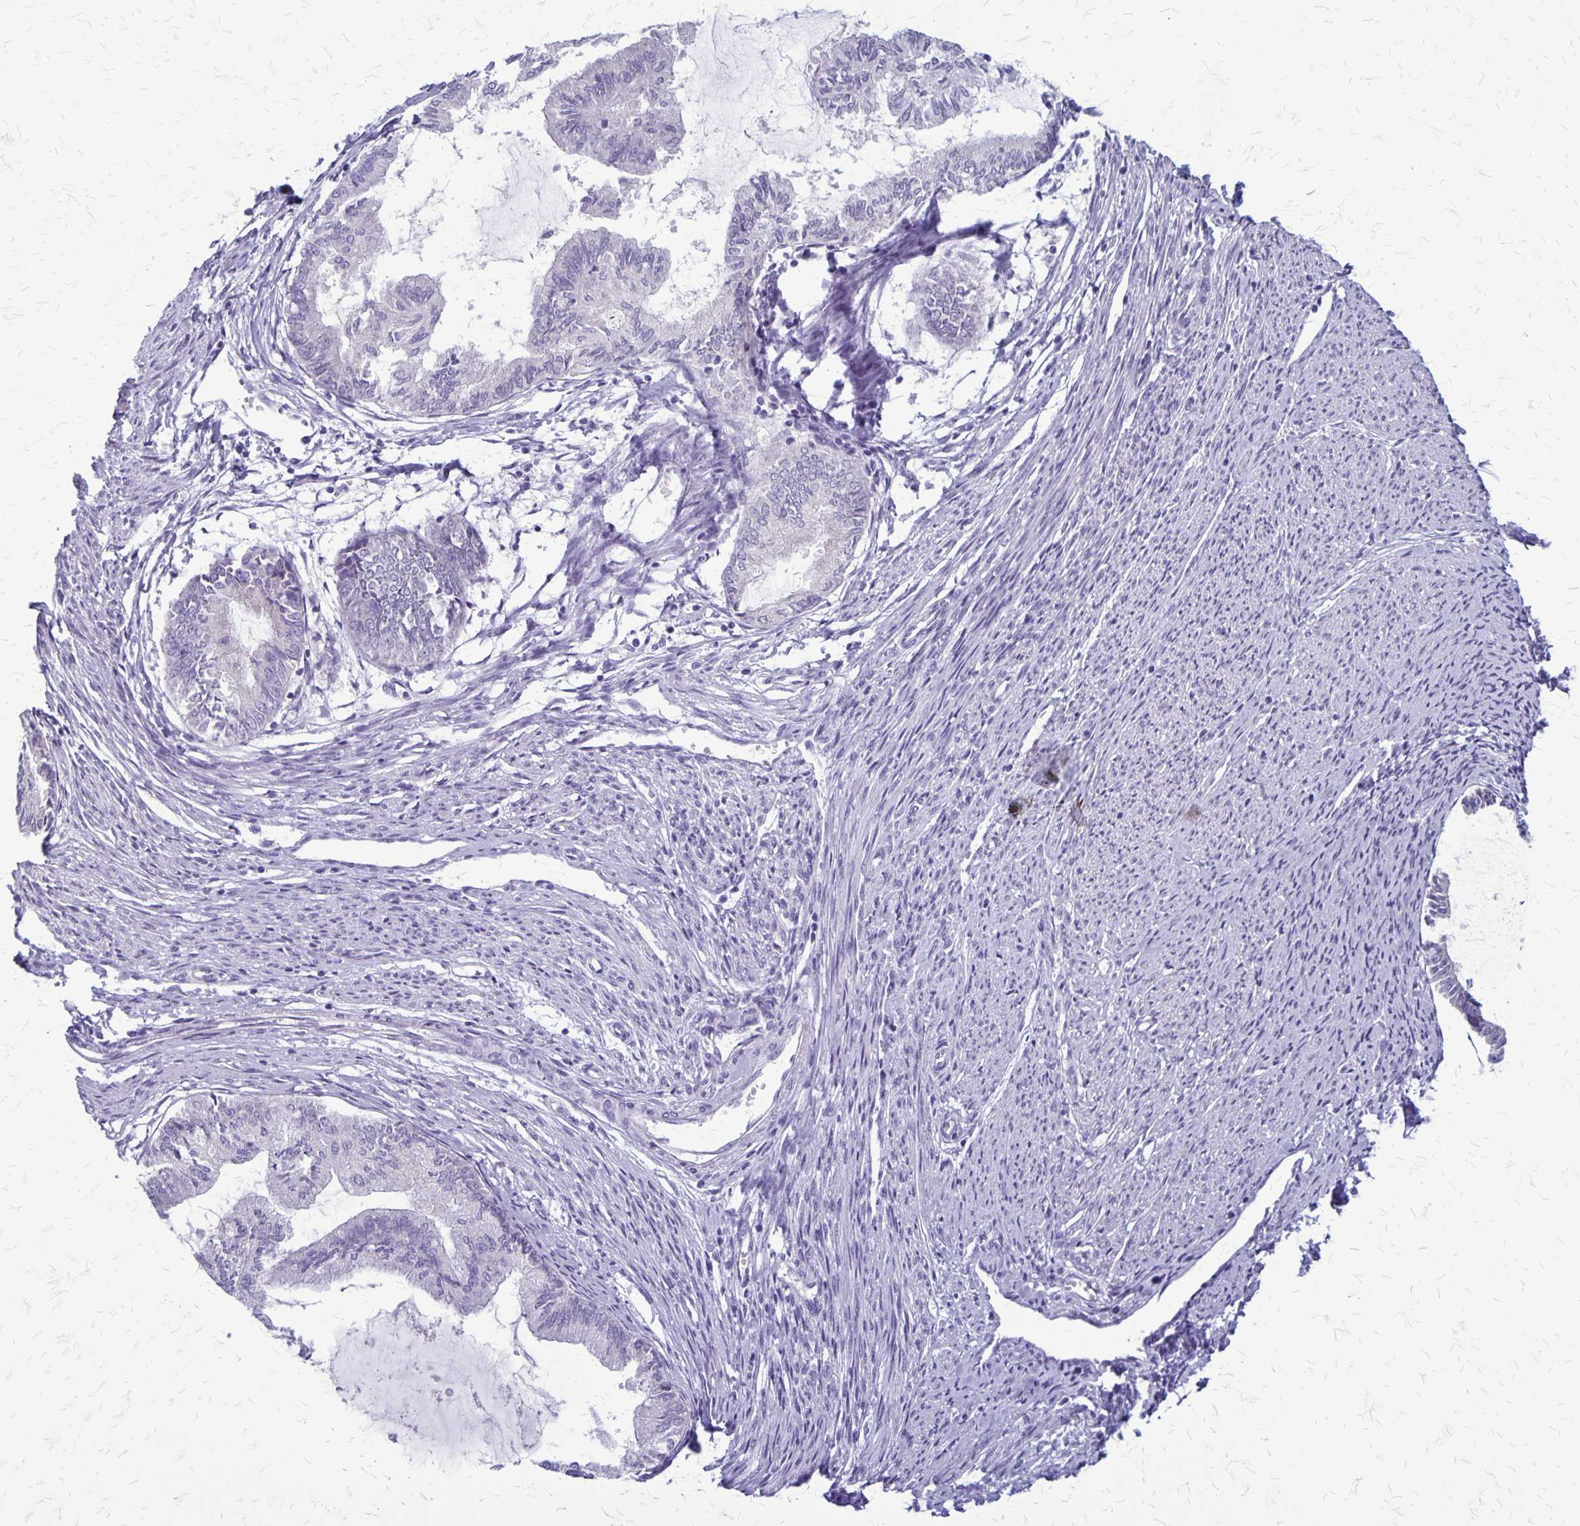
{"staining": {"intensity": "negative", "quantity": "none", "location": "none"}, "tissue": "endometrial cancer", "cell_type": "Tumor cells", "image_type": "cancer", "snomed": [{"axis": "morphology", "description": "Adenocarcinoma, NOS"}, {"axis": "topography", "description": "Endometrium"}], "caption": "Endometrial adenocarcinoma stained for a protein using immunohistochemistry exhibits no positivity tumor cells.", "gene": "PLXNB3", "patient": {"sex": "female", "age": 86}}